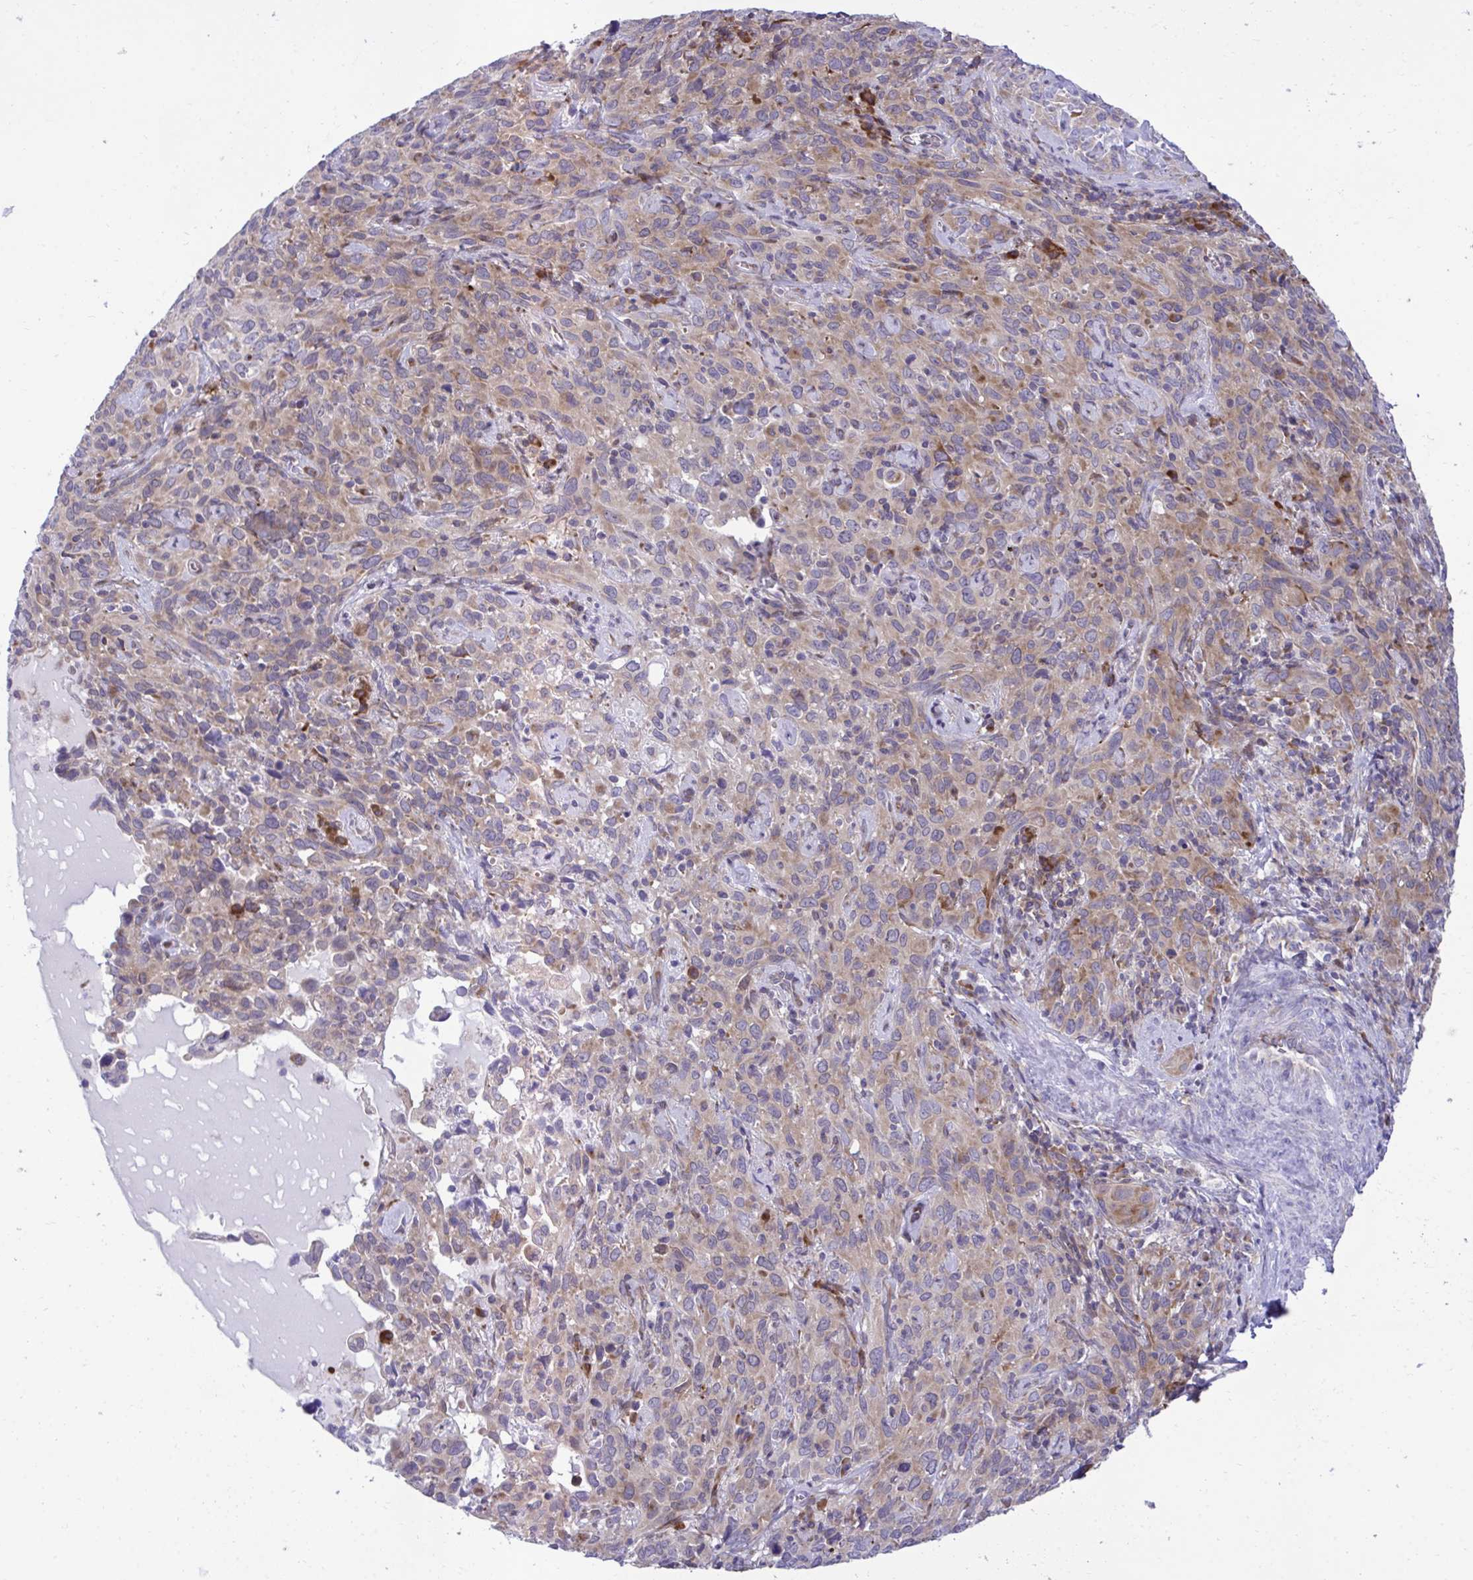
{"staining": {"intensity": "weak", "quantity": "25%-75%", "location": "cytoplasmic/membranous"}, "tissue": "cervical cancer", "cell_type": "Tumor cells", "image_type": "cancer", "snomed": [{"axis": "morphology", "description": "Normal tissue, NOS"}, {"axis": "morphology", "description": "Squamous cell carcinoma, NOS"}, {"axis": "topography", "description": "Cervix"}], "caption": "An image of cervical squamous cell carcinoma stained for a protein exhibits weak cytoplasmic/membranous brown staining in tumor cells. The staining was performed using DAB to visualize the protein expression in brown, while the nuclei were stained in blue with hematoxylin (Magnification: 20x).", "gene": "RPS15", "patient": {"sex": "female", "age": 51}}